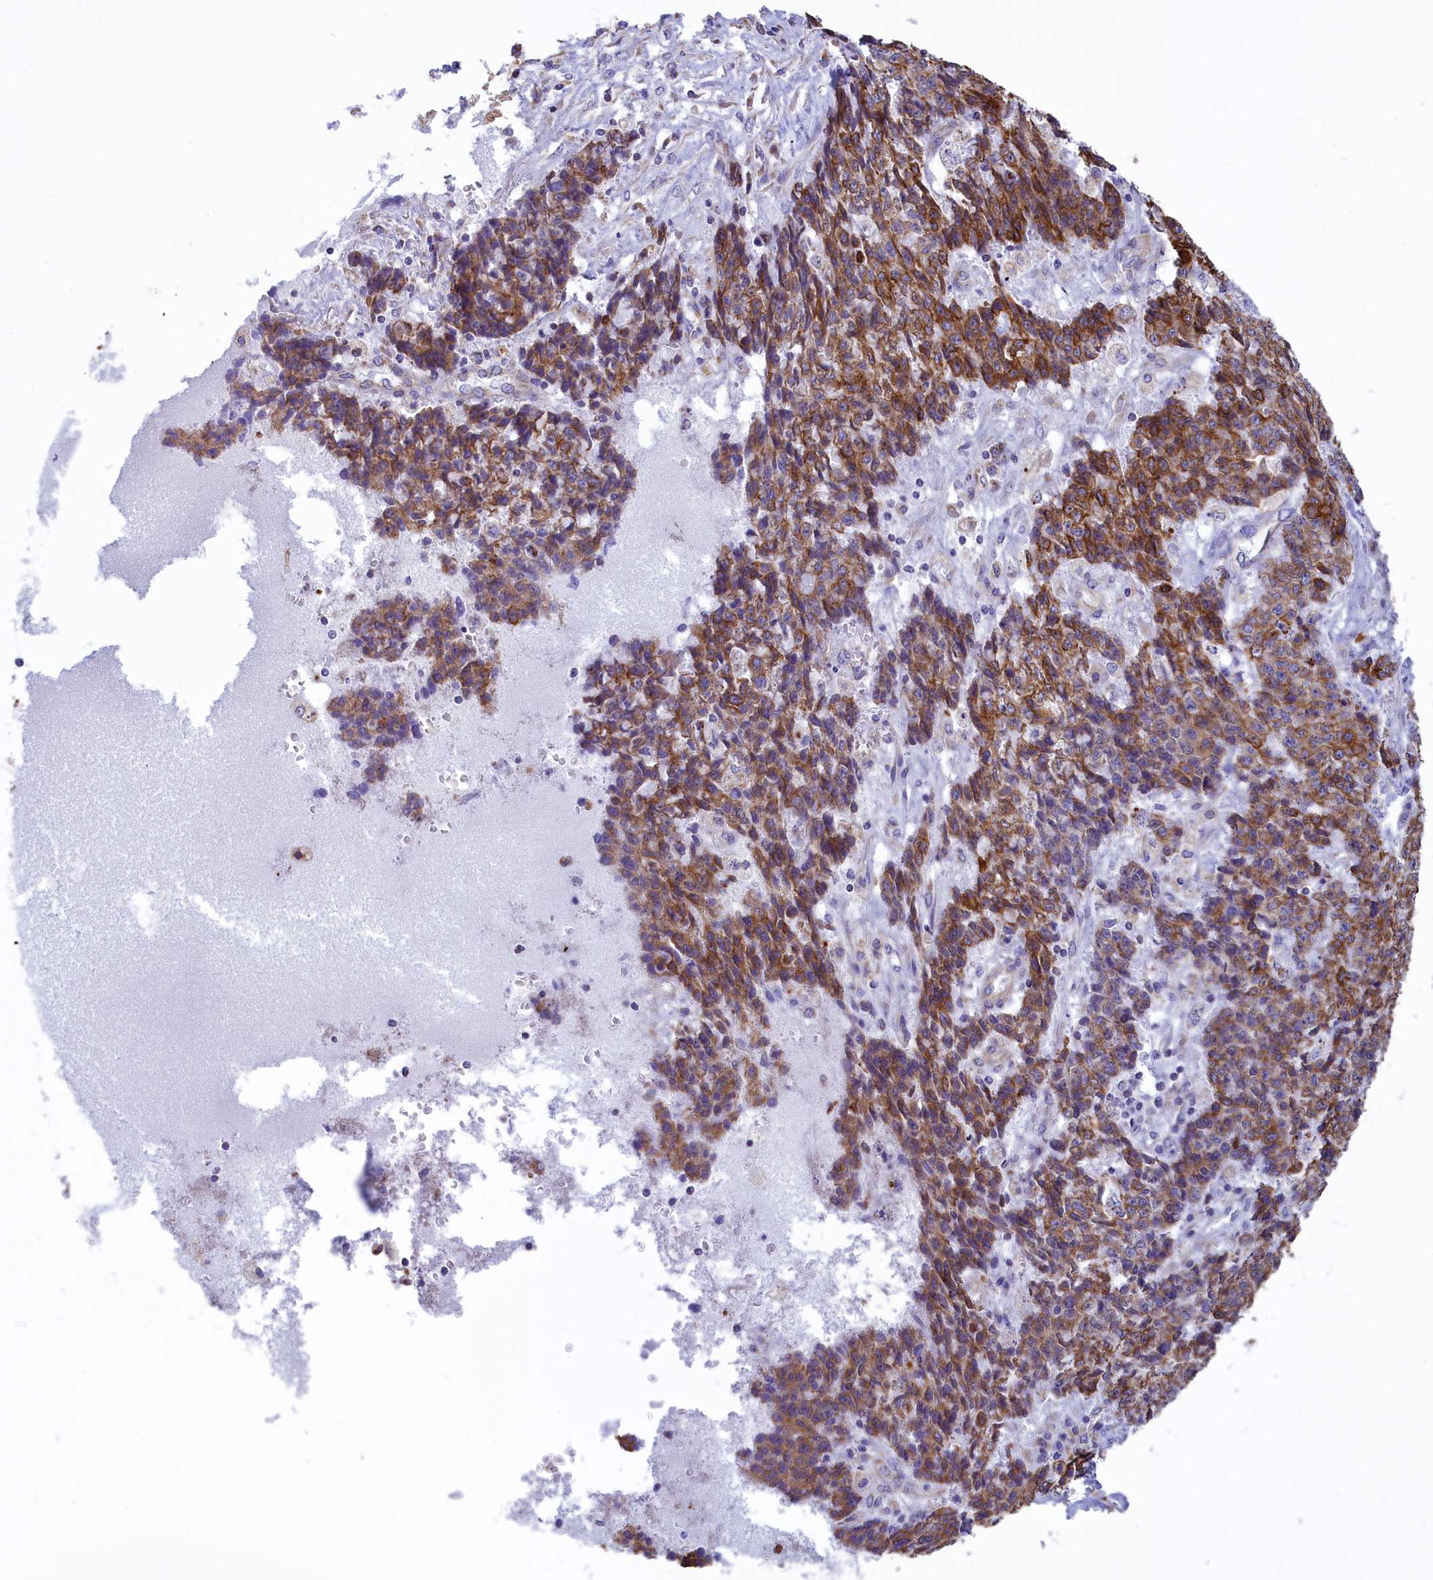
{"staining": {"intensity": "moderate", "quantity": ">75%", "location": "cytoplasmic/membranous"}, "tissue": "ovarian cancer", "cell_type": "Tumor cells", "image_type": "cancer", "snomed": [{"axis": "morphology", "description": "Carcinoma, endometroid"}, {"axis": "topography", "description": "Ovary"}], "caption": "Protein staining by immunohistochemistry (IHC) displays moderate cytoplasmic/membranous positivity in about >75% of tumor cells in ovarian cancer.", "gene": "GATB", "patient": {"sex": "female", "age": 42}}